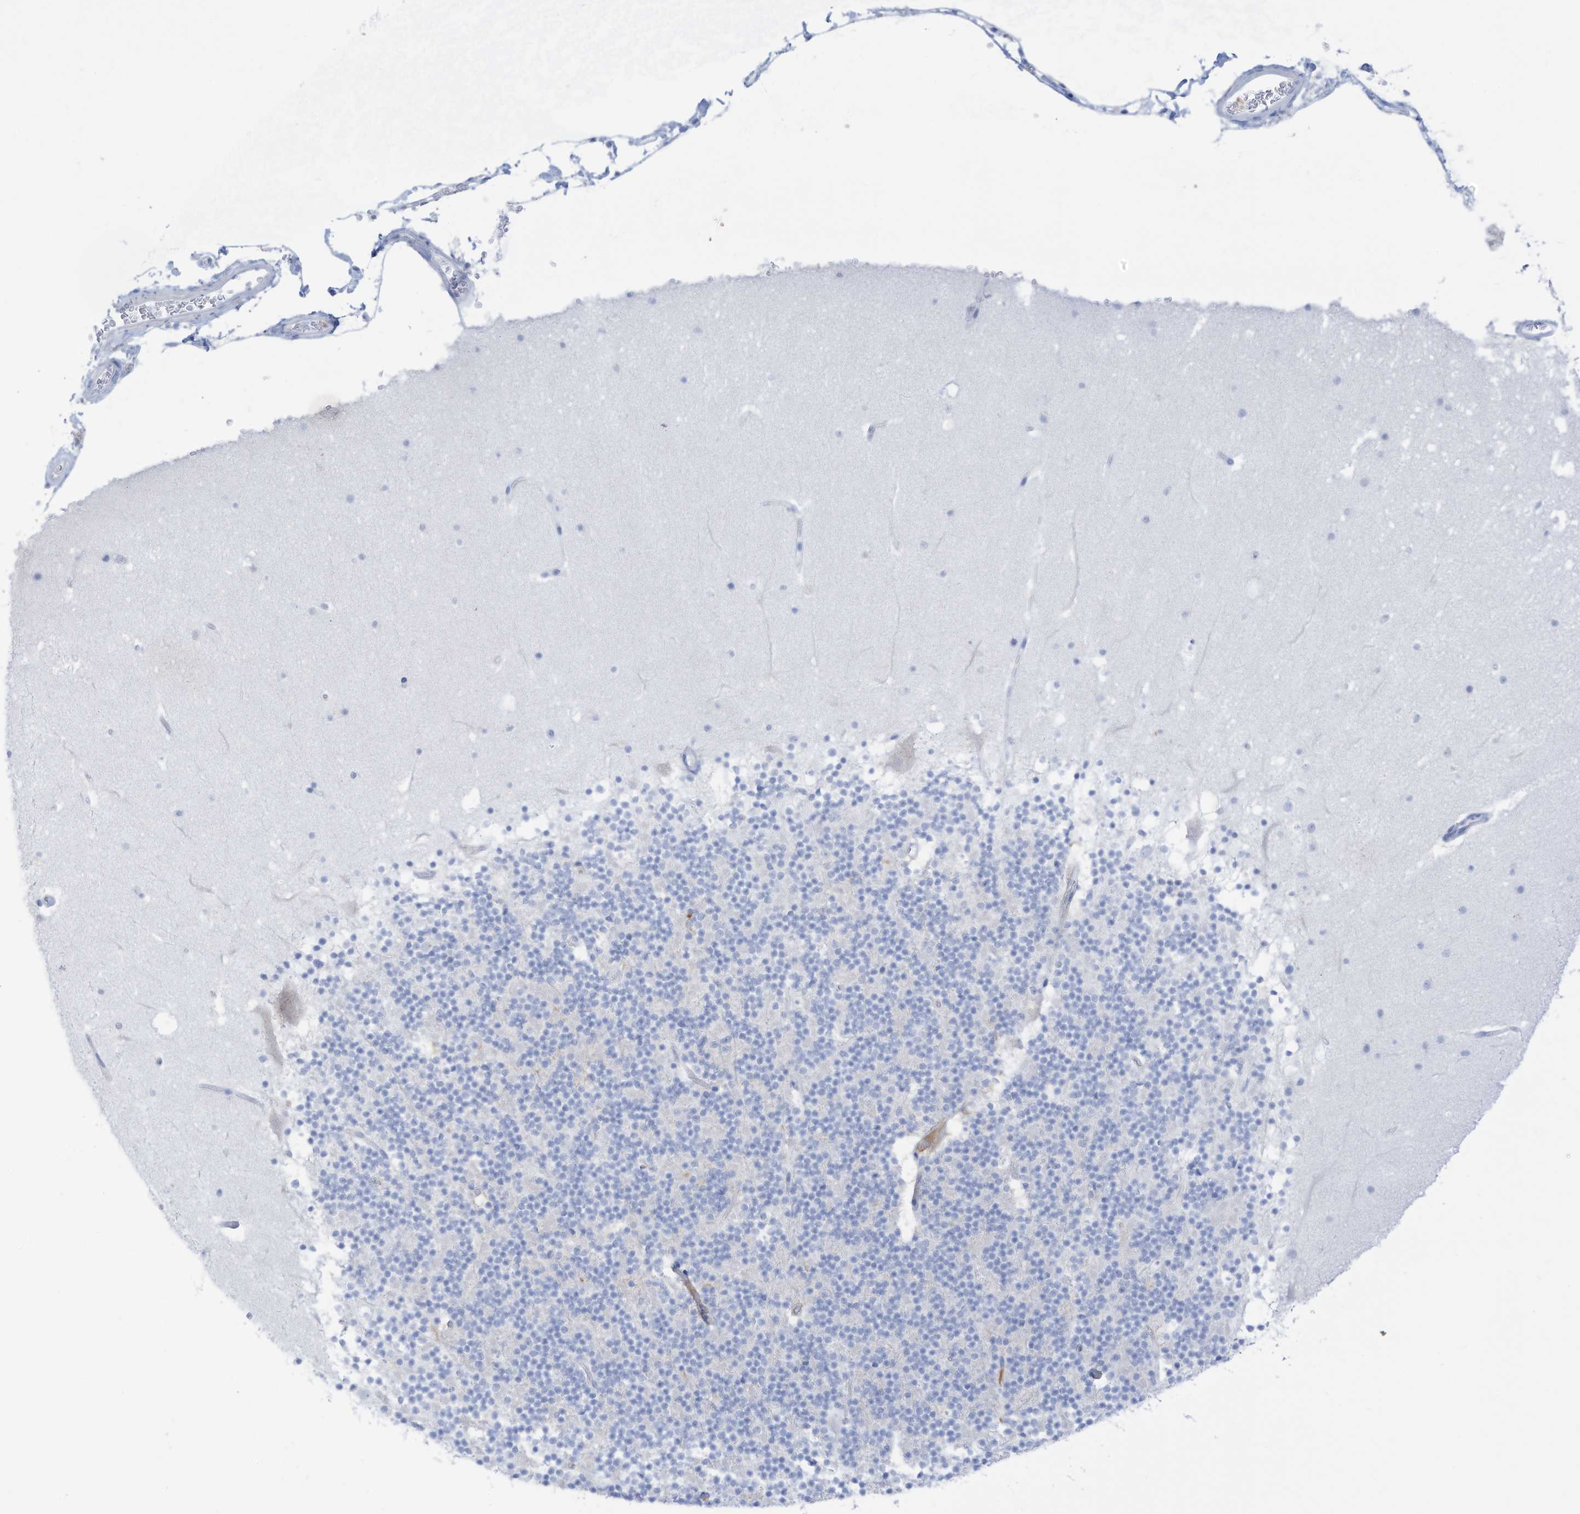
{"staining": {"intensity": "negative", "quantity": "none", "location": "none"}, "tissue": "cerebellum", "cell_type": "Cells in granular layer", "image_type": "normal", "snomed": [{"axis": "morphology", "description": "Normal tissue, NOS"}, {"axis": "topography", "description": "Cerebellum"}], "caption": "Micrograph shows no significant protein positivity in cells in granular layer of unremarkable cerebellum.", "gene": "HSD17B13", "patient": {"sex": "male", "age": 57}}